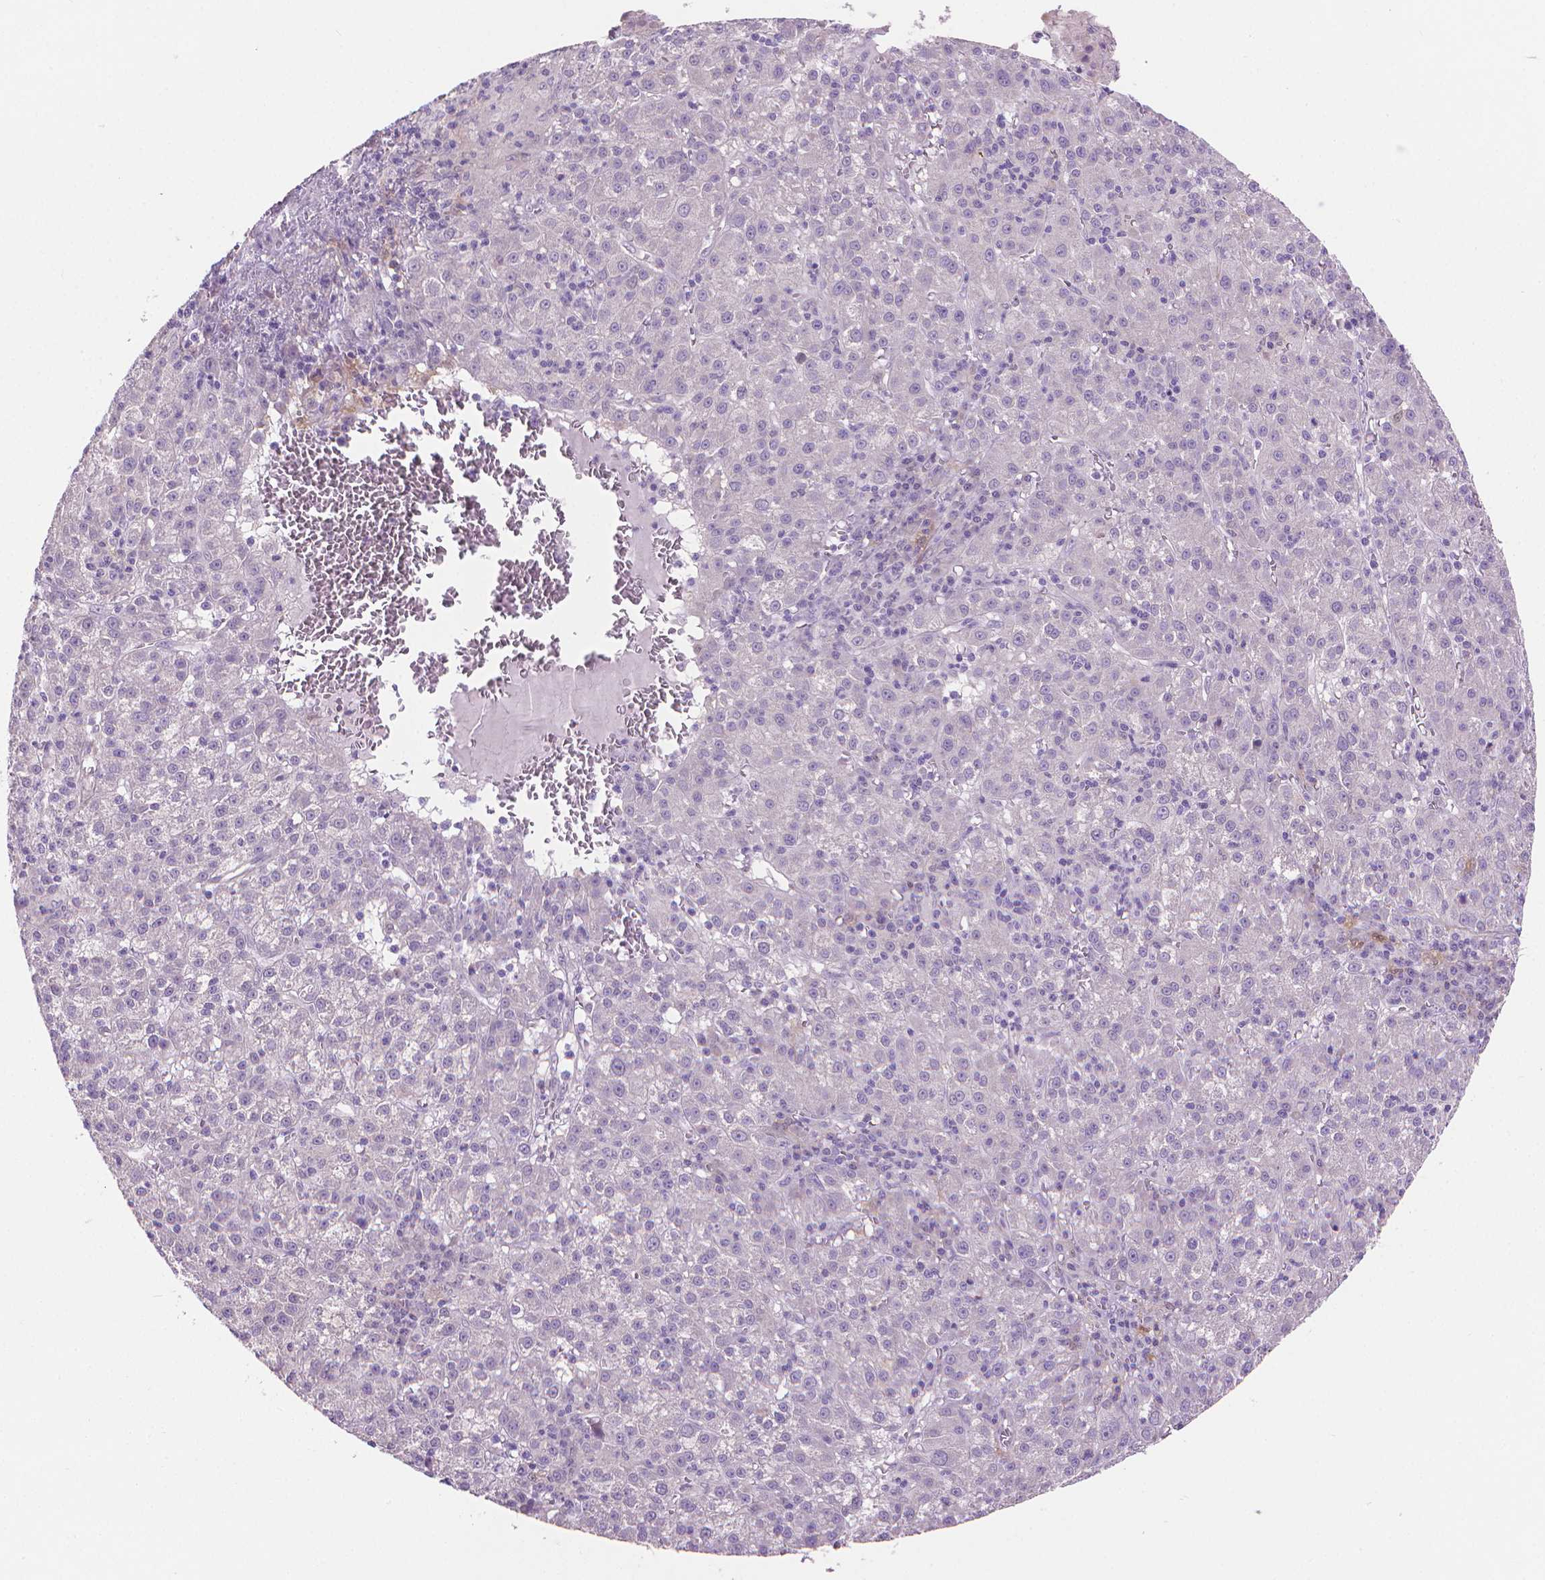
{"staining": {"intensity": "negative", "quantity": "none", "location": "none"}, "tissue": "liver cancer", "cell_type": "Tumor cells", "image_type": "cancer", "snomed": [{"axis": "morphology", "description": "Carcinoma, Hepatocellular, NOS"}, {"axis": "topography", "description": "Liver"}], "caption": "An IHC image of liver cancer (hepatocellular carcinoma) is shown. There is no staining in tumor cells of liver cancer (hepatocellular carcinoma).", "gene": "GSDMA", "patient": {"sex": "female", "age": 60}}